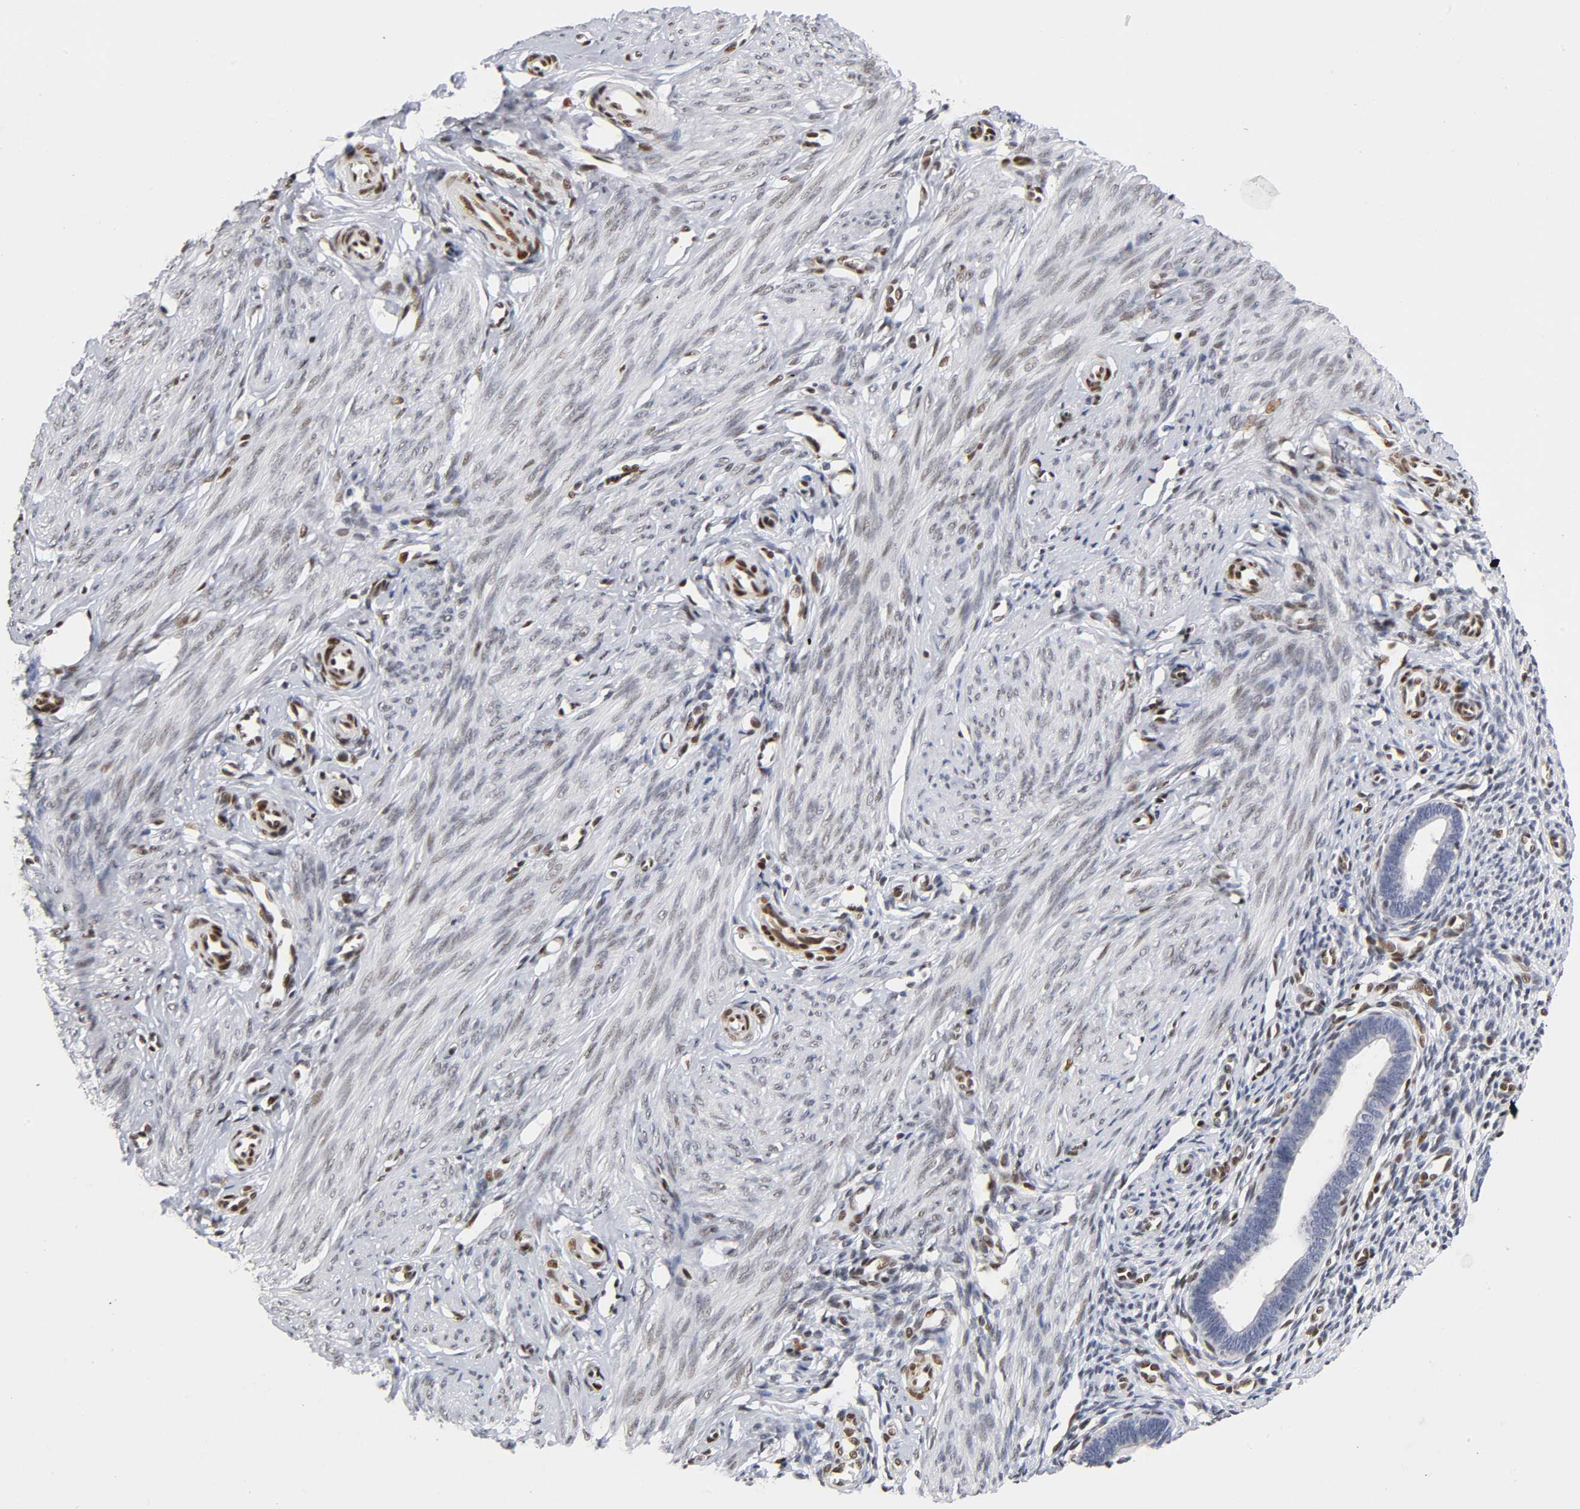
{"staining": {"intensity": "moderate", "quantity": "25%-75%", "location": "nuclear"}, "tissue": "endometrium", "cell_type": "Cells in endometrial stroma", "image_type": "normal", "snomed": [{"axis": "morphology", "description": "Normal tissue, NOS"}, {"axis": "topography", "description": "Endometrium"}], "caption": "Immunohistochemical staining of benign human endometrium demonstrates 25%-75% levels of moderate nuclear protein expression in about 25%-75% of cells in endometrial stroma. The protein of interest is stained brown, and the nuclei are stained in blue (DAB IHC with brightfield microscopy, high magnification).", "gene": "NR3C1", "patient": {"sex": "female", "age": 27}}